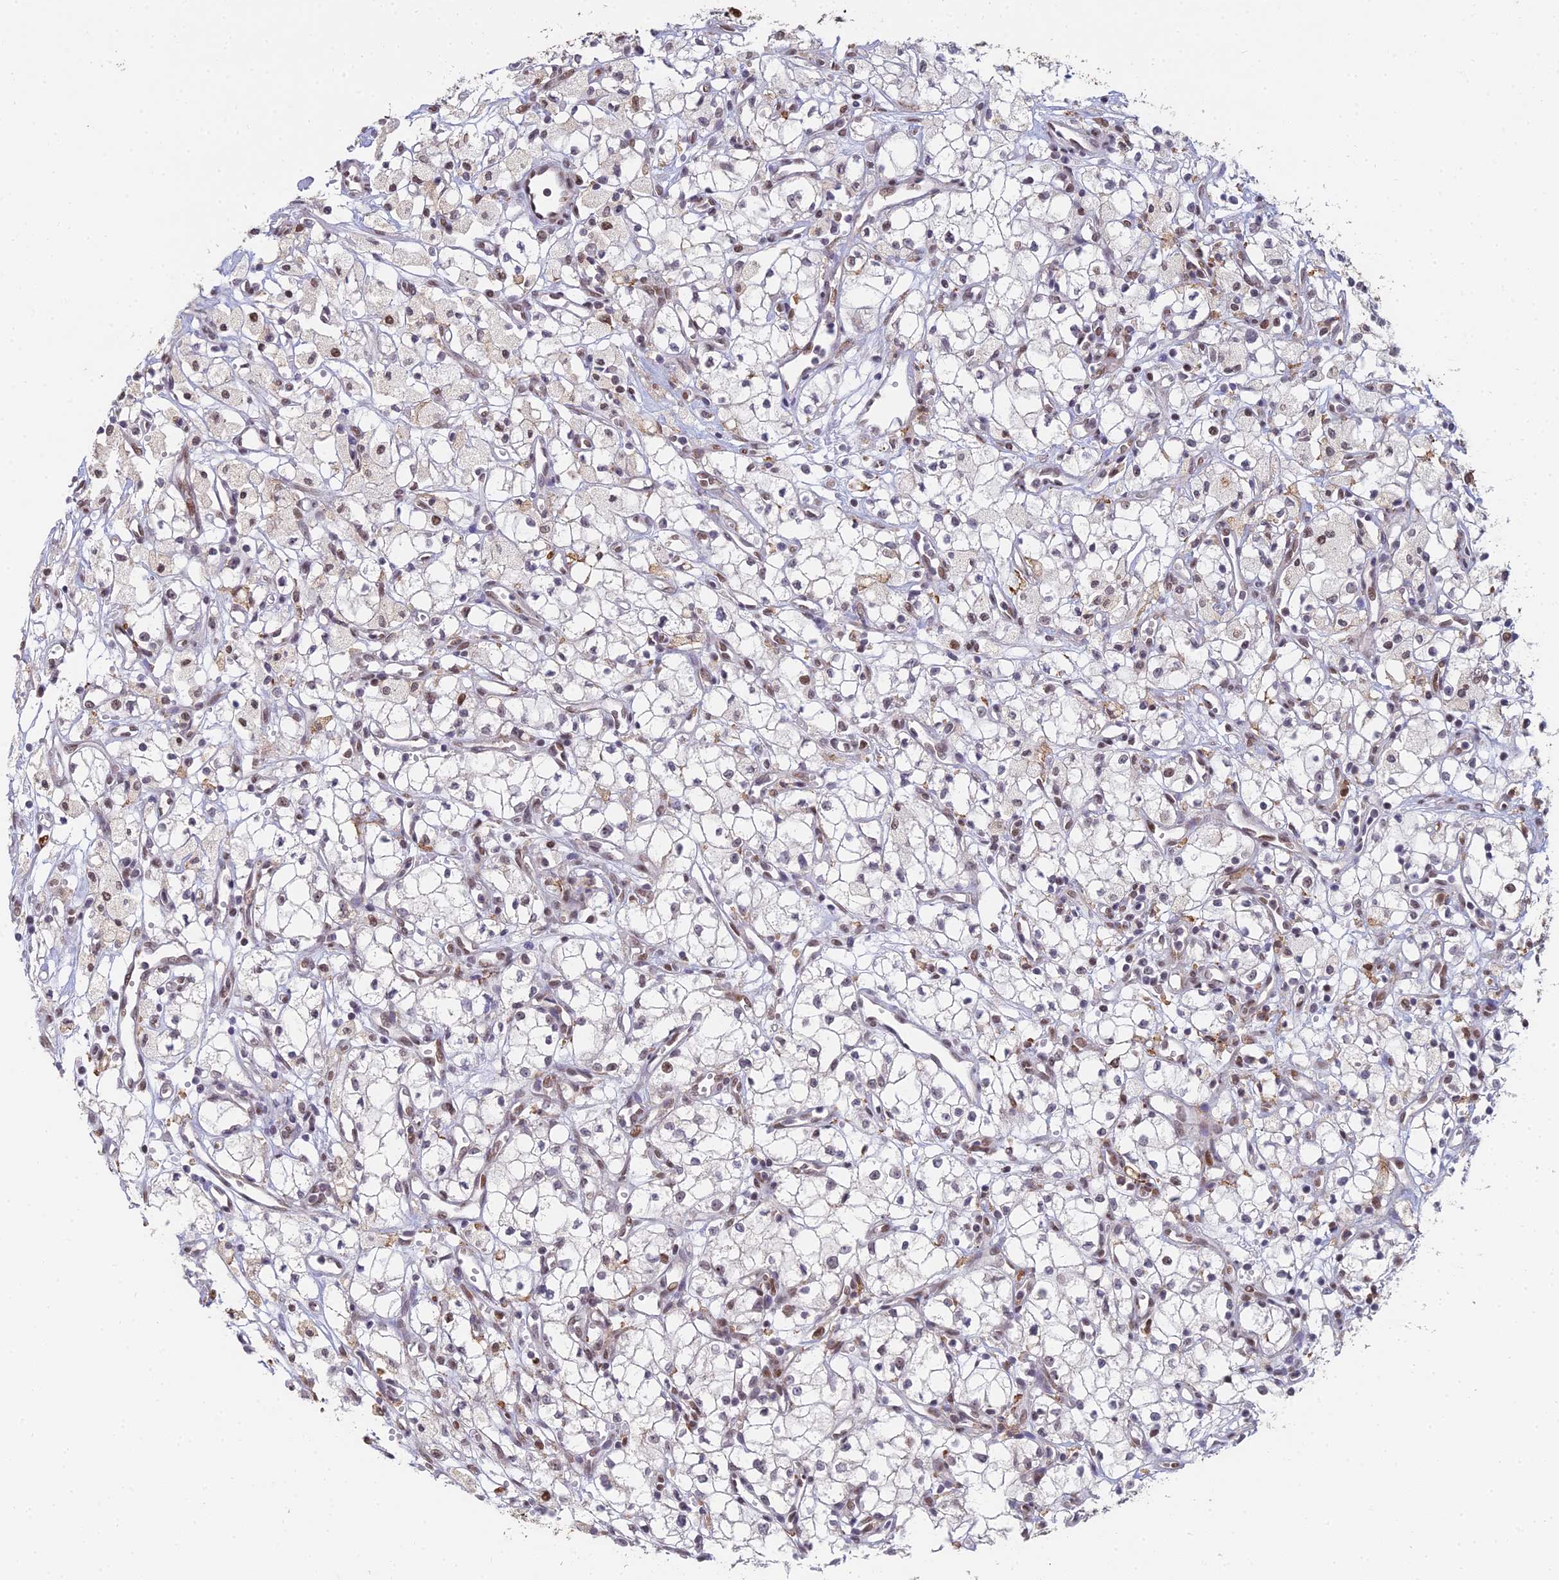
{"staining": {"intensity": "moderate", "quantity": "<25%", "location": "nuclear"}, "tissue": "renal cancer", "cell_type": "Tumor cells", "image_type": "cancer", "snomed": [{"axis": "morphology", "description": "Adenocarcinoma, NOS"}, {"axis": "topography", "description": "Kidney"}], "caption": "A micrograph of adenocarcinoma (renal) stained for a protein demonstrates moderate nuclear brown staining in tumor cells.", "gene": "ABHD17A", "patient": {"sex": "male", "age": 59}}